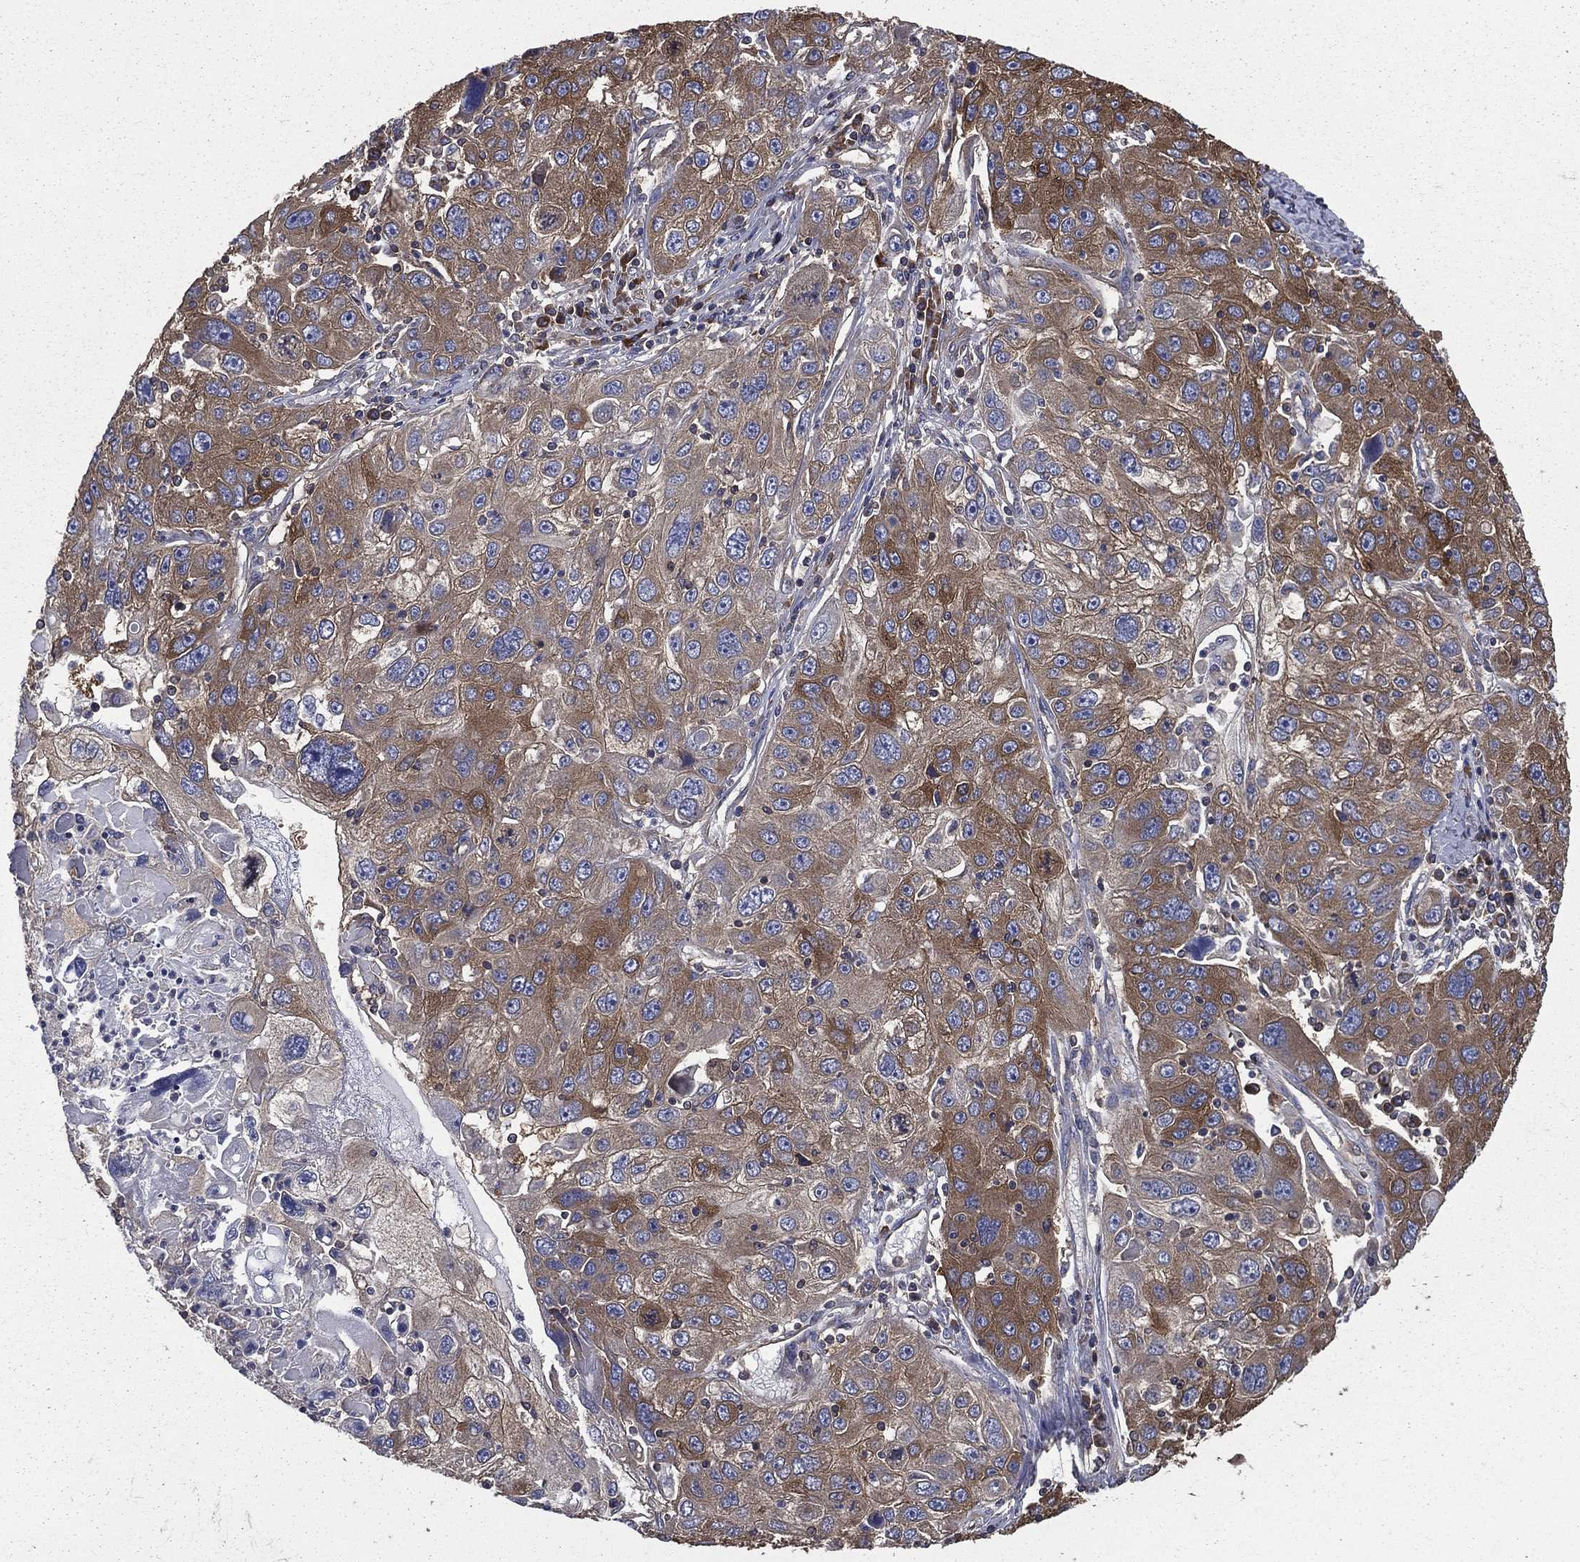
{"staining": {"intensity": "moderate", "quantity": "25%-75%", "location": "cytoplasmic/membranous"}, "tissue": "stomach cancer", "cell_type": "Tumor cells", "image_type": "cancer", "snomed": [{"axis": "morphology", "description": "Adenocarcinoma, NOS"}, {"axis": "topography", "description": "Stomach"}], "caption": "Stomach cancer tissue exhibits moderate cytoplasmic/membranous positivity in about 25%-75% of tumor cells (DAB IHC with brightfield microscopy, high magnification).", "gene": "SARS1", "patient": {"sex": "male", "age": 56}}